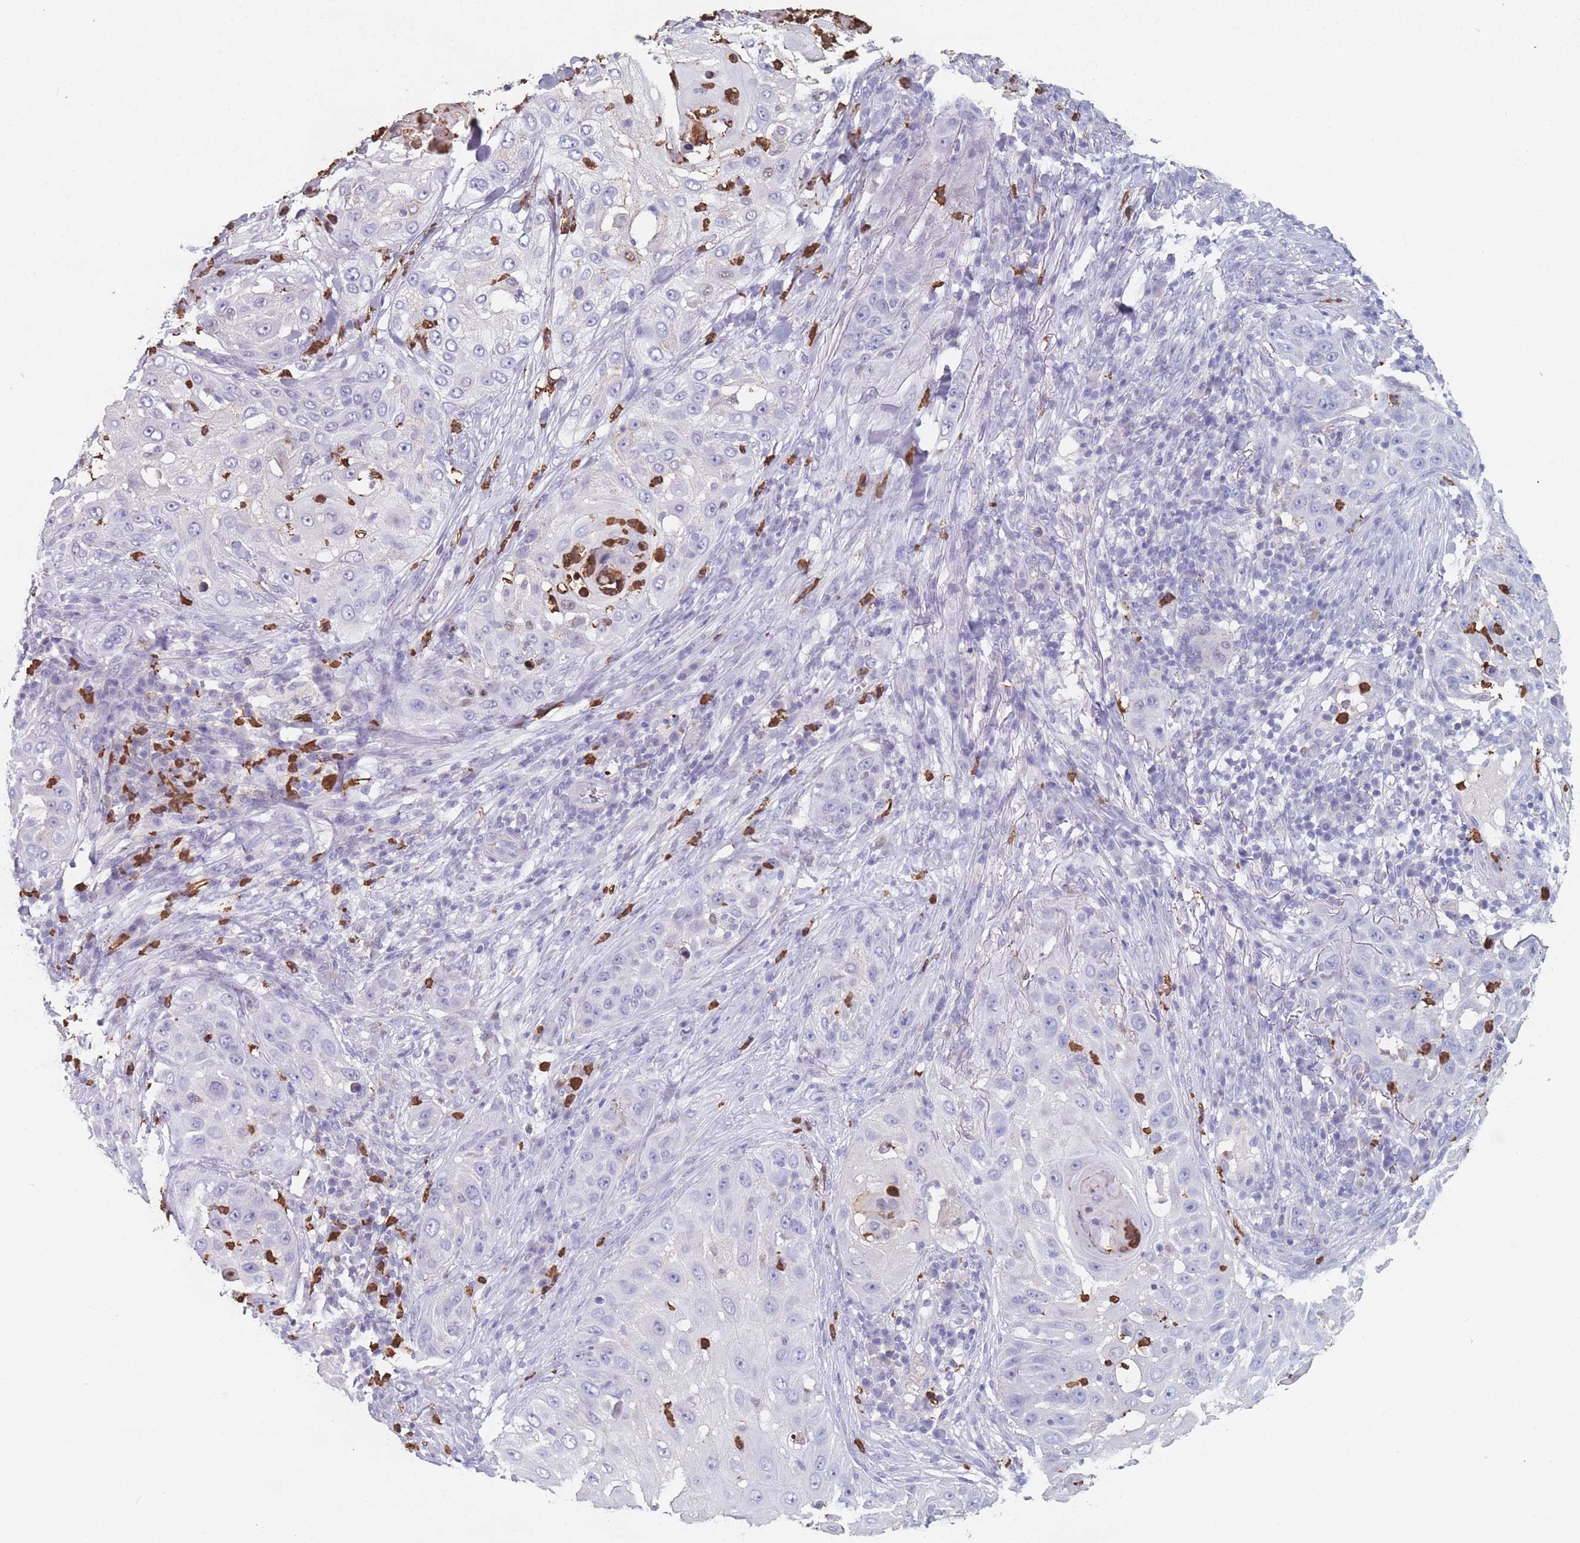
{"staining": {"intensity": "negative", "quantity": "none", "location": "none"}, "tissue": "skin cancer", "cell_type": "Tumor cells", "image_type": "cancer", "snomed": [{"axis": "morphology", "description": "Squamous cell carcinoma, NOS"}, {"axis": "topography", "description": "Skin"}], "caption": "Tumor cells are negative for brown protein staining in squamous cell carcinoma (skin).", "gene": "ATP1A3", "patient": {"sex": "female", "age": 44}}